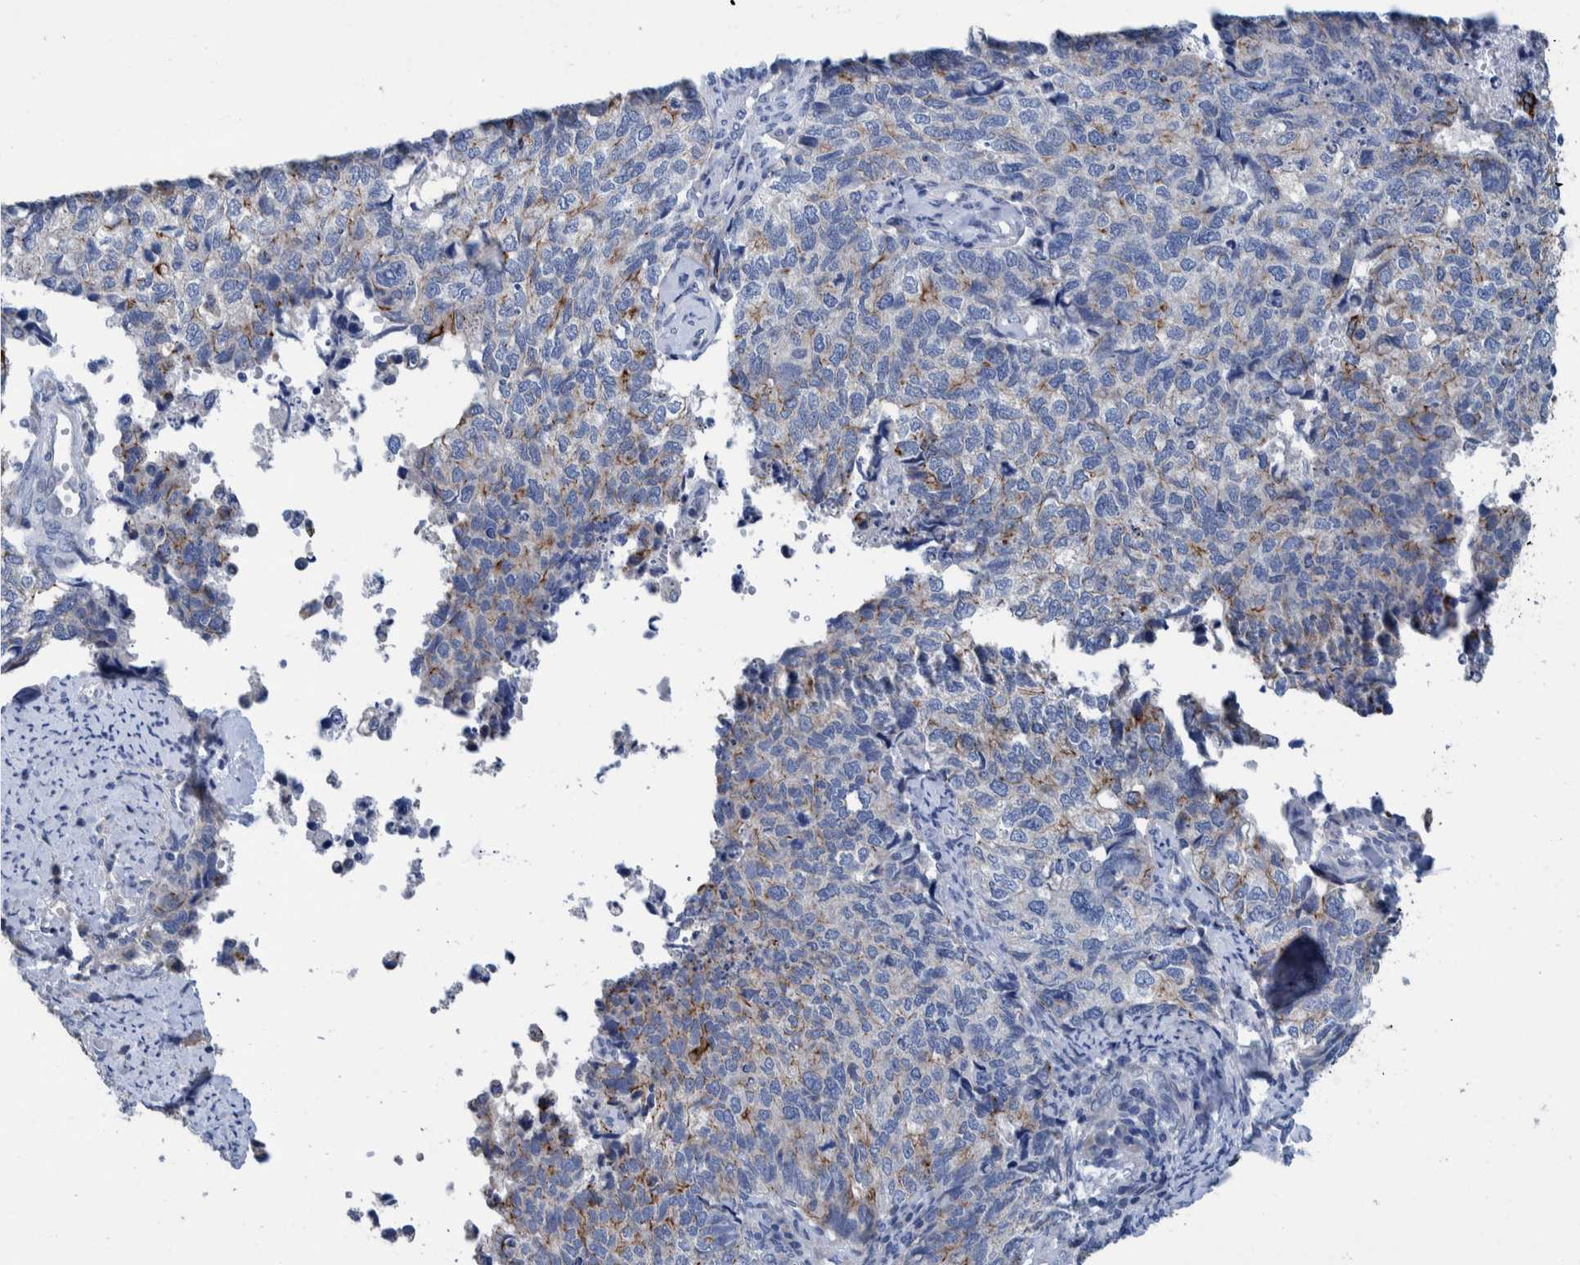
{"staining": {"intensity": "weak", "quantity": "<25%", "location": "cytoplasmic/membranous"}, "tissue": "cervical cancer", "cell_type": "Tumor cells", "image_type": "cancer", "snomed": [{"axis": "morphology", "description": "Squamous cell carcinoma, NOS"}, {"axis": "topography", "description": "Cervix"}], "caption": "Cervical cancer was stained to show a protein in brown. There is no significant staining in tumor cells.", "gene": "MKS1", "patient": {"sex": "female", "age": 63}}